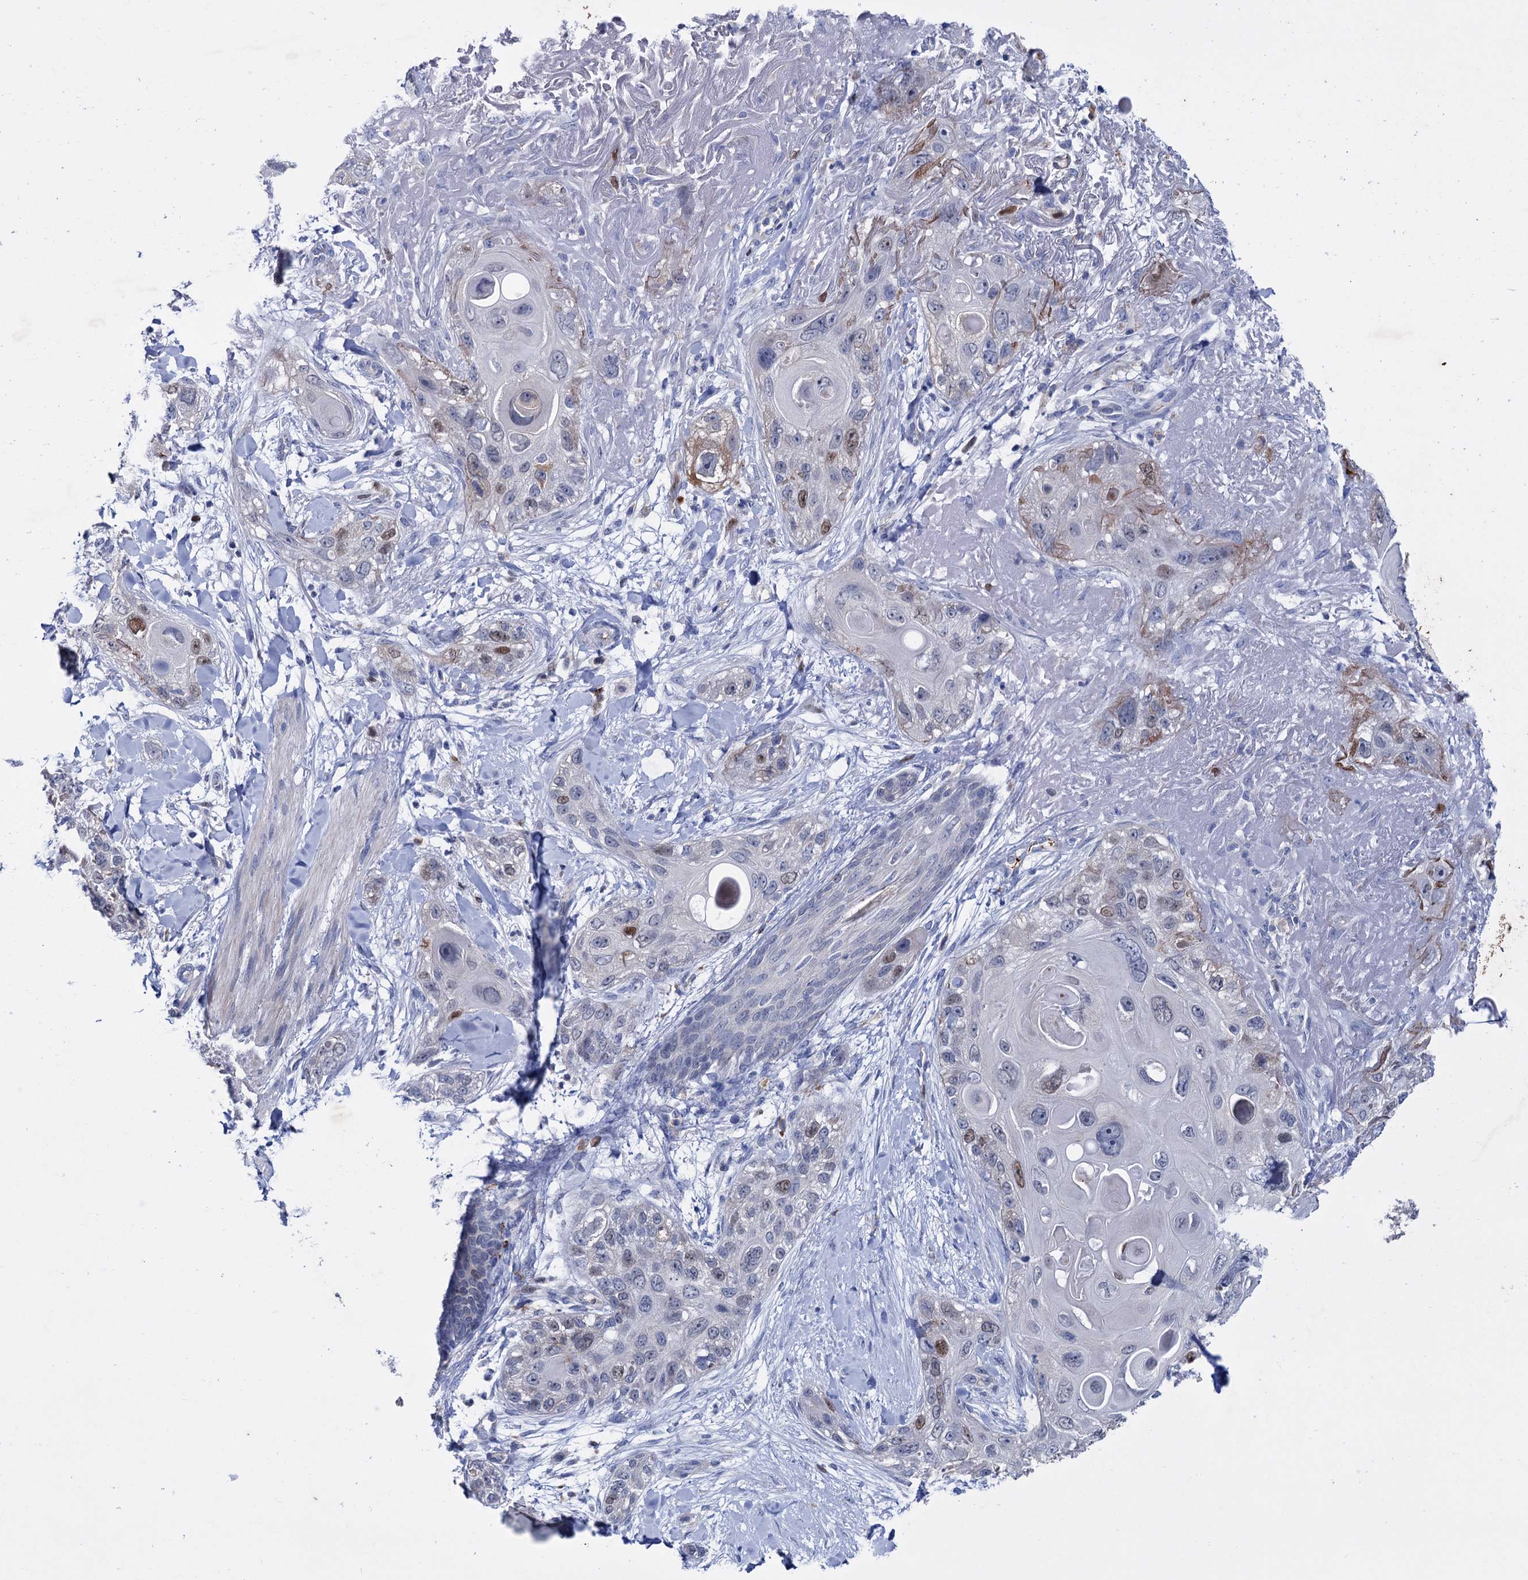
{"staining": {"intensity": "moderate", "quantity": "<25%", "location": "nuclear"}, "tissue": "skin cancer", "cell_type": "Tumor cells", "image_type": "cancer", "snomed": [{"axis": "morphology", "description": "Normal tissue, NOS"}, {"axis": "morphology", "description": "Squamous cell carcinoma, NOS"}, {"axis": "topography", "description": "Skin"}], "caption": "Approximately <25% of tumor cells in human skin squamous cell carcinoma demonstrate moderate nuclear protein staining as visualized by brown immunohistochemical staining.", "gene": "FAM111B", "patient": {"sex": "male", "age": 72}}